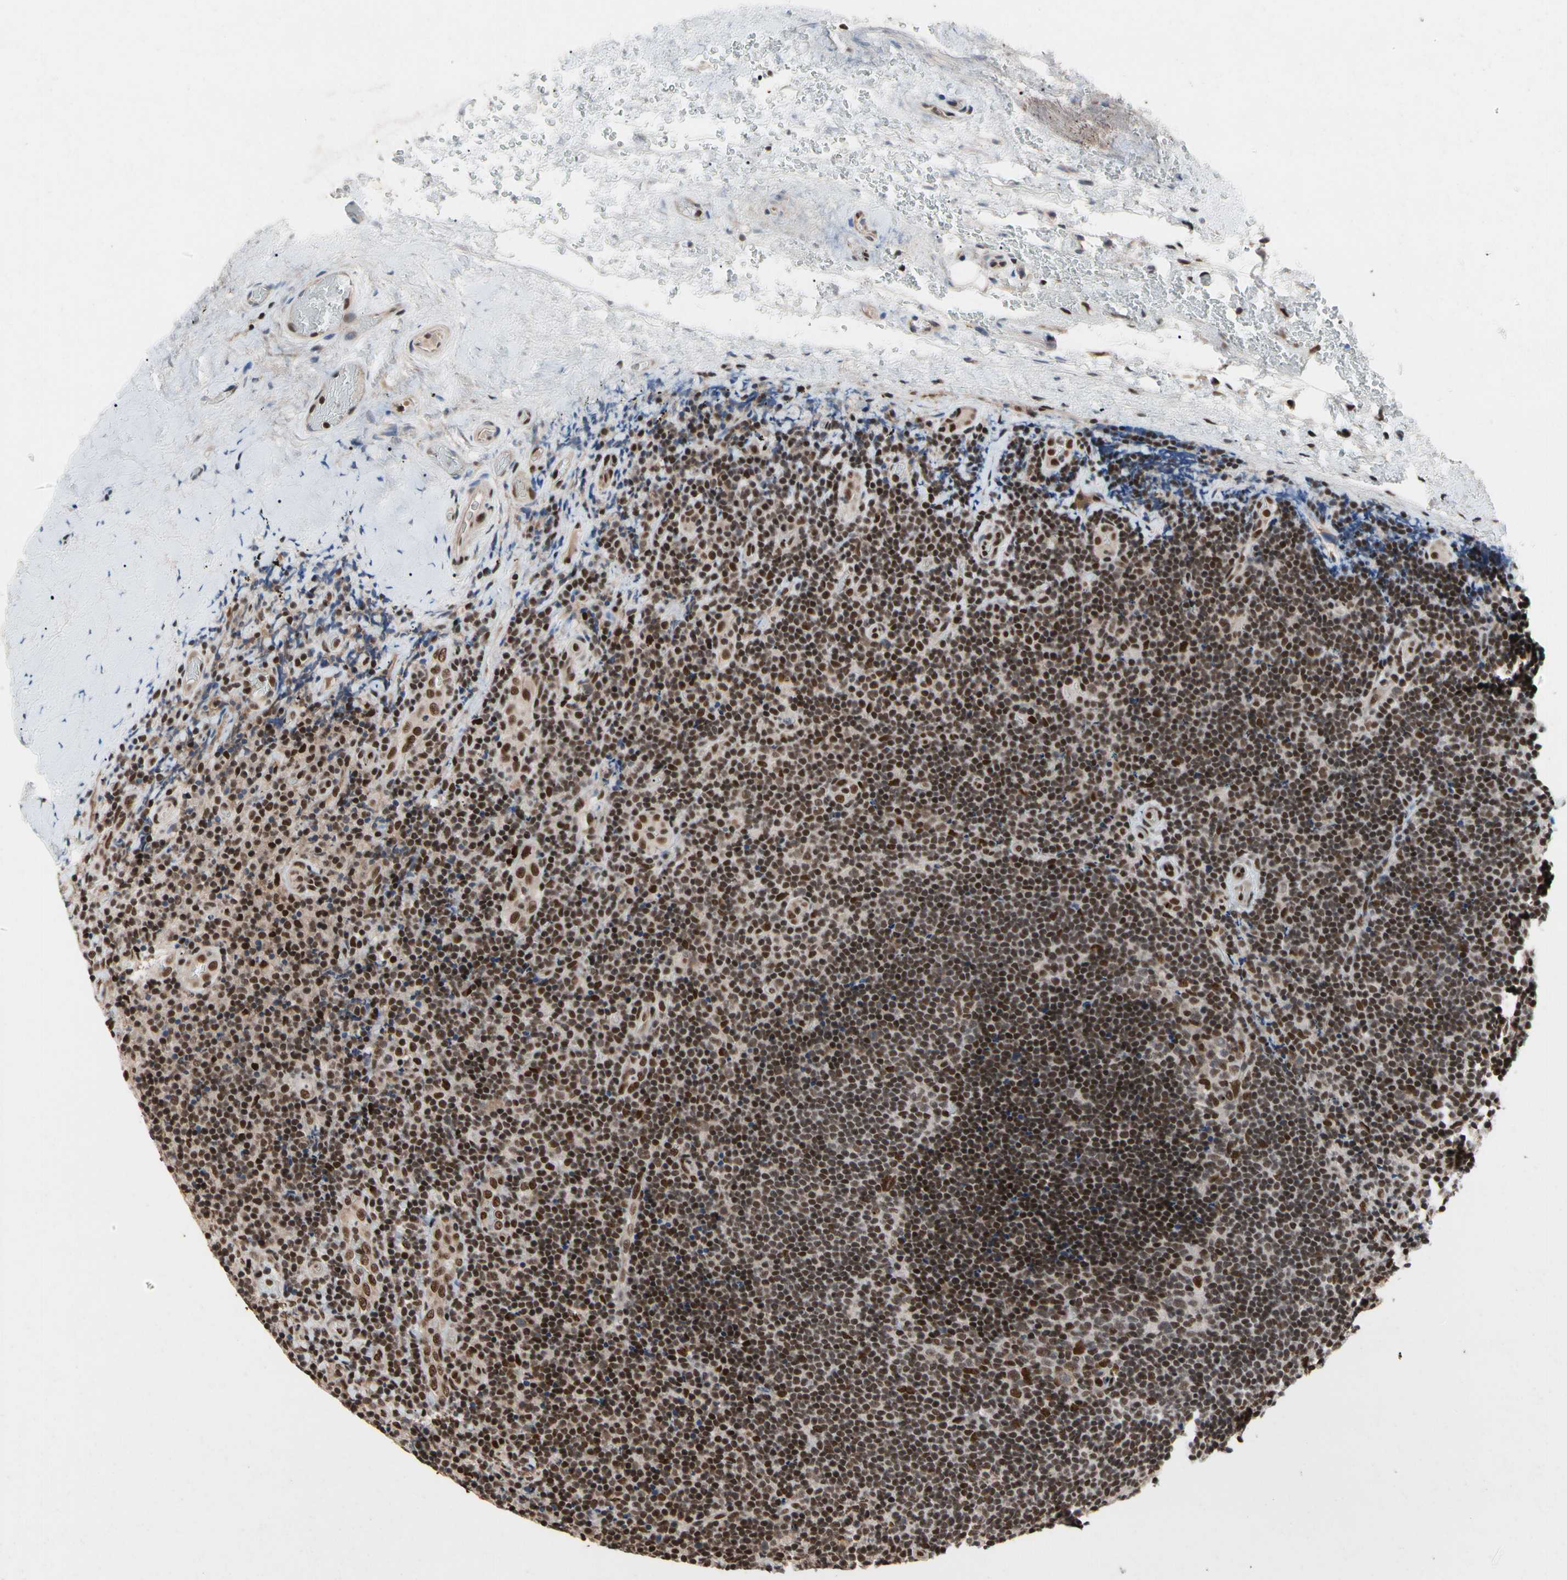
{"staining": {"intensity": "strong", "quantity": ">75%", "location": "nuclear"}, "tissue": "lymphoma", "cell_type": "Tumor cells", "image_type": "cancer", "snomed": [{"axis": "morphology", "description": "Malignant lymphoma, non-Hodgkin's type, High grade"}, {"axis": "topography", "description": "Tonsil"}], "caption": "Protein staining of malignant lymphoma, non-Hodgkin's type (high-grade) tissue demonstrates strong nuclear positivity in approximately >75% of tumor cells.", "gene": "FAM98B", "patient": {"sex": "female", "age": 36}}